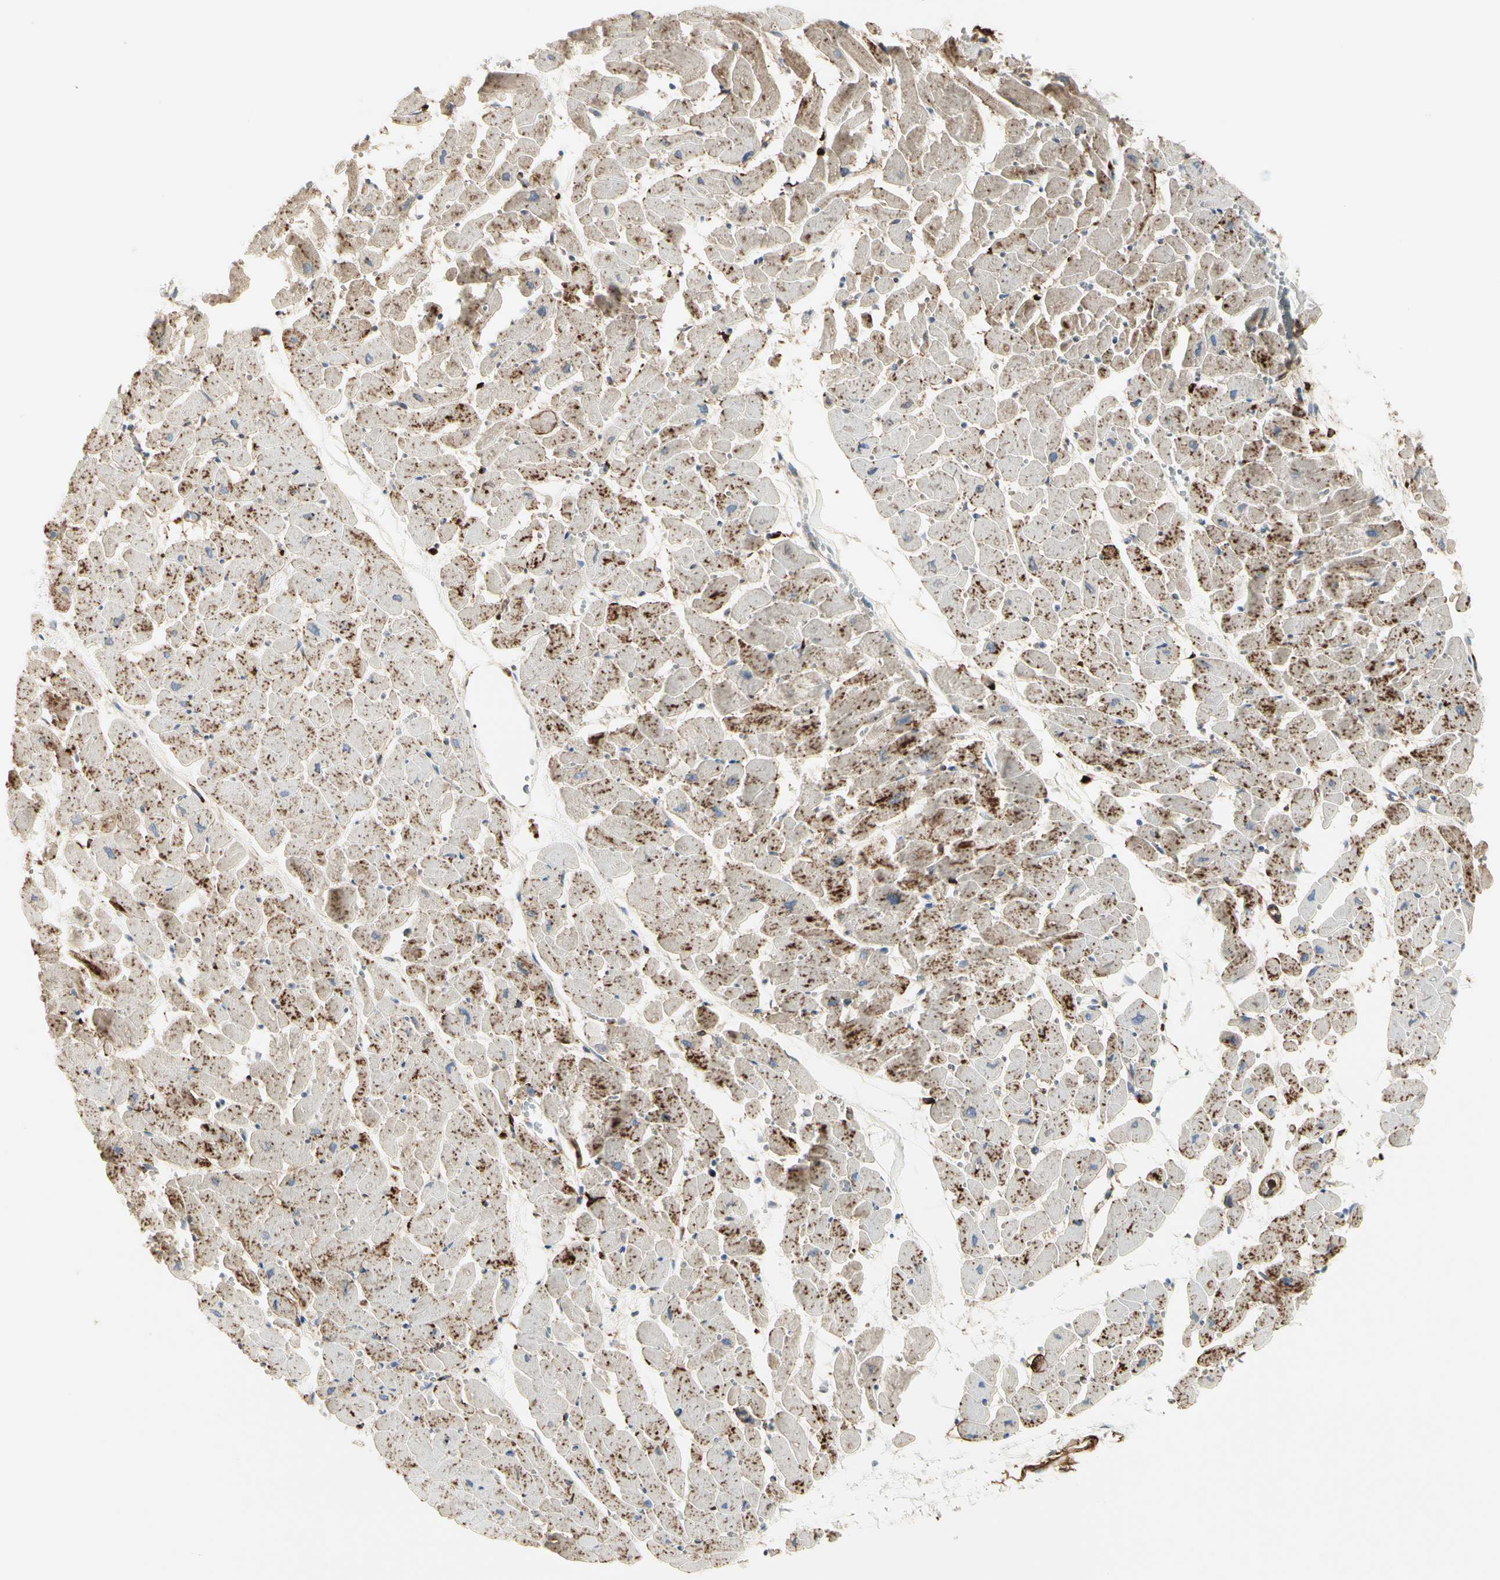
{"staining": {"intensity": "strong", "quantity": "25%-75%", "location": "cytoplasmic/membranous,nuclear"}, "tissue": "heart muscle", "cell_type": "Cardiomyocytes", "image_type": "normal", "snomed": [{"axis": "morphology", "description": "Normal tissue, NOS"}, {"axis": "topography", "description": "Heart"}], "caption": "This image reveals immunohistochemistry (IHC) staining of benign human heart muscle, with high strong cytoplasmic/membranous,nuclear staining in about 25%-75% of cardiomyocytes.", "gene": "CLEC2B", "patient": {"sex": "female", "age": 19}}